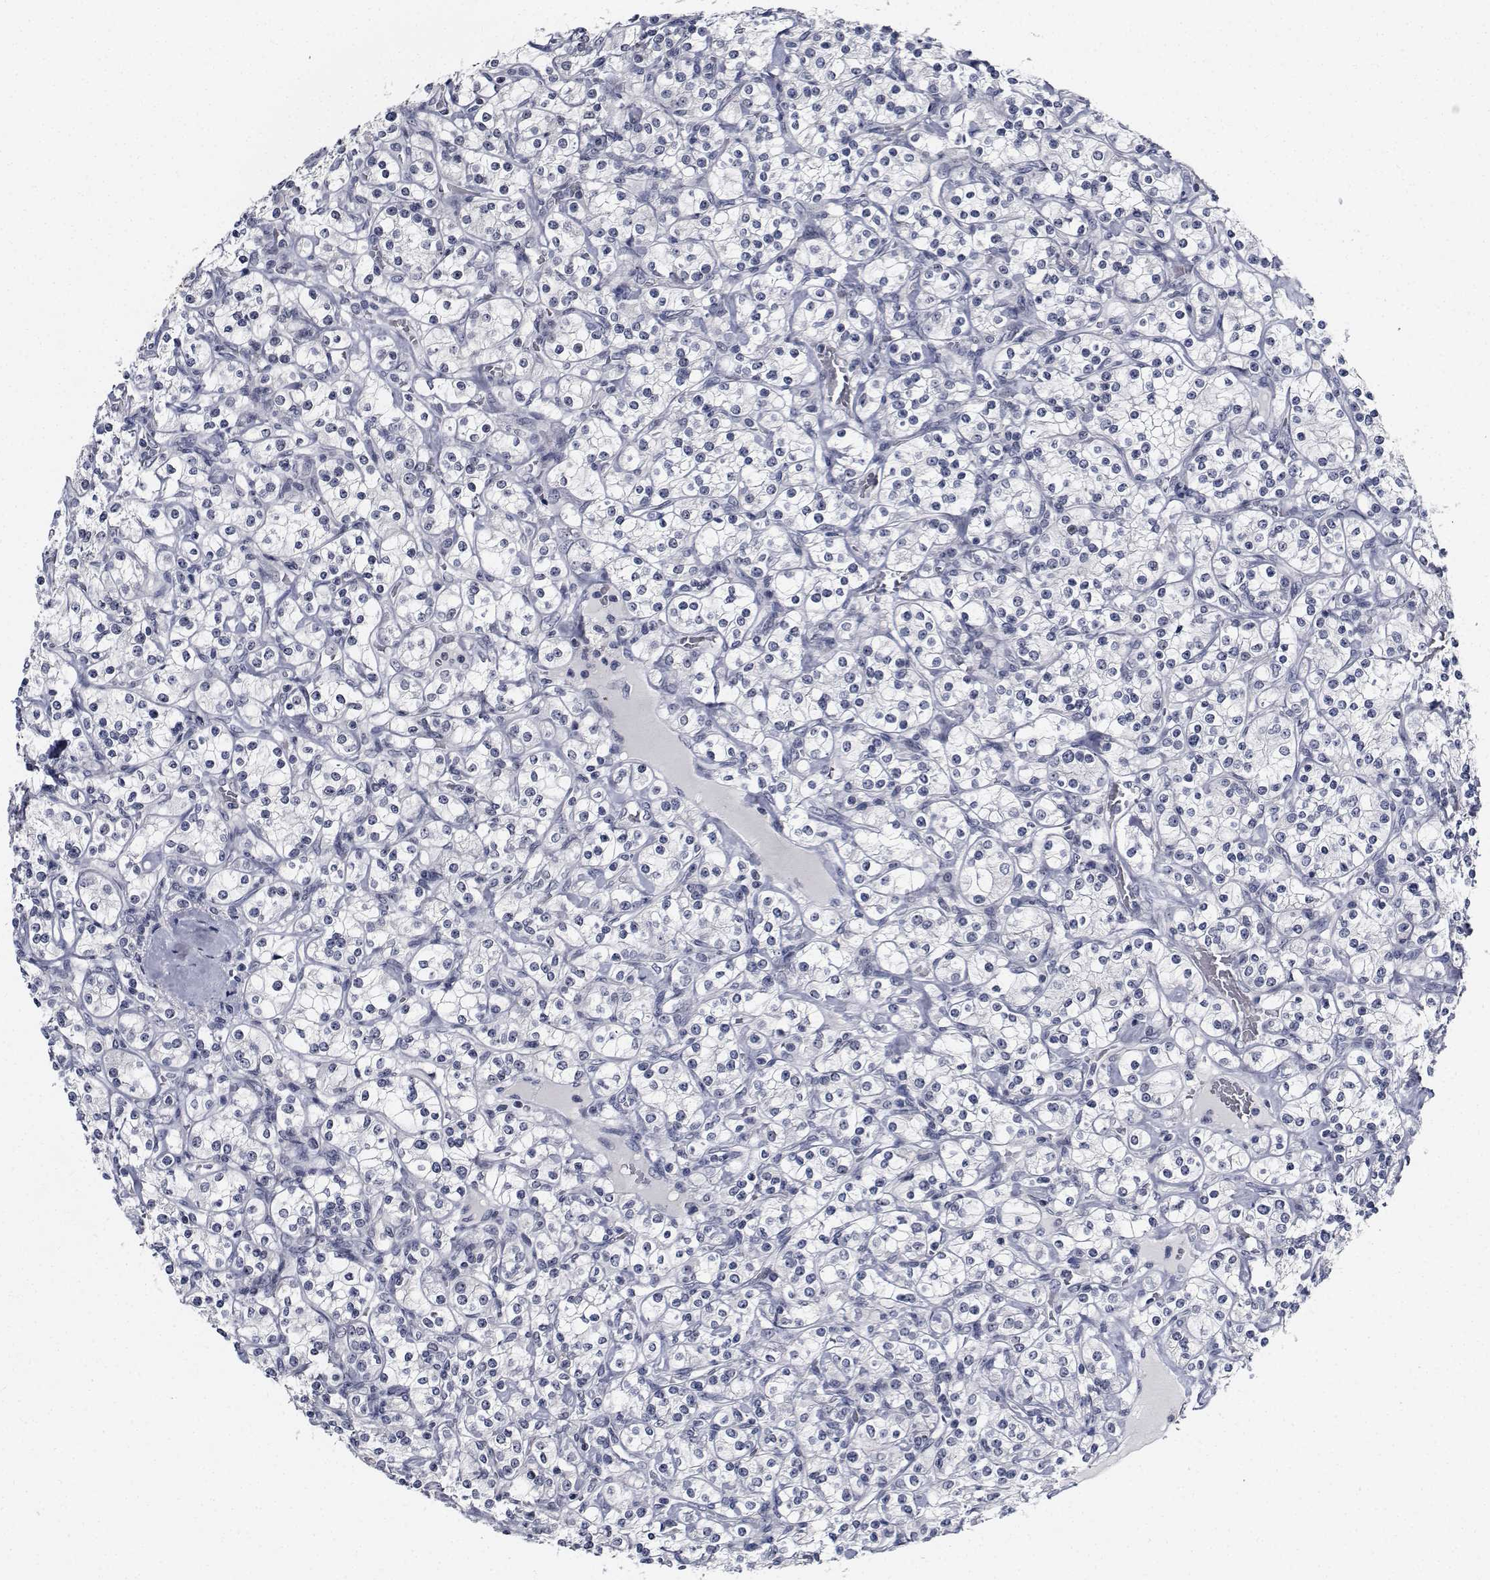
{"staining": {"intensity": "negative", "quantity": "none", "location": "none"}, "tissue": "renal cancer", "cell_type": "Tumor cells", "image_type": "cancer", "snomed": [{"axis": "morphology", "description": "Adenocarcinoma, NOS"}, {"axis": "topography", "description": "Kidney"}], "caption": "Renal cancer (adenocarcinoma) stained for a protein using immunohistochemistry exhibits no staining tumor cells.", "gene": "NVL", "patient": {"sex": "male", "age": 77}}